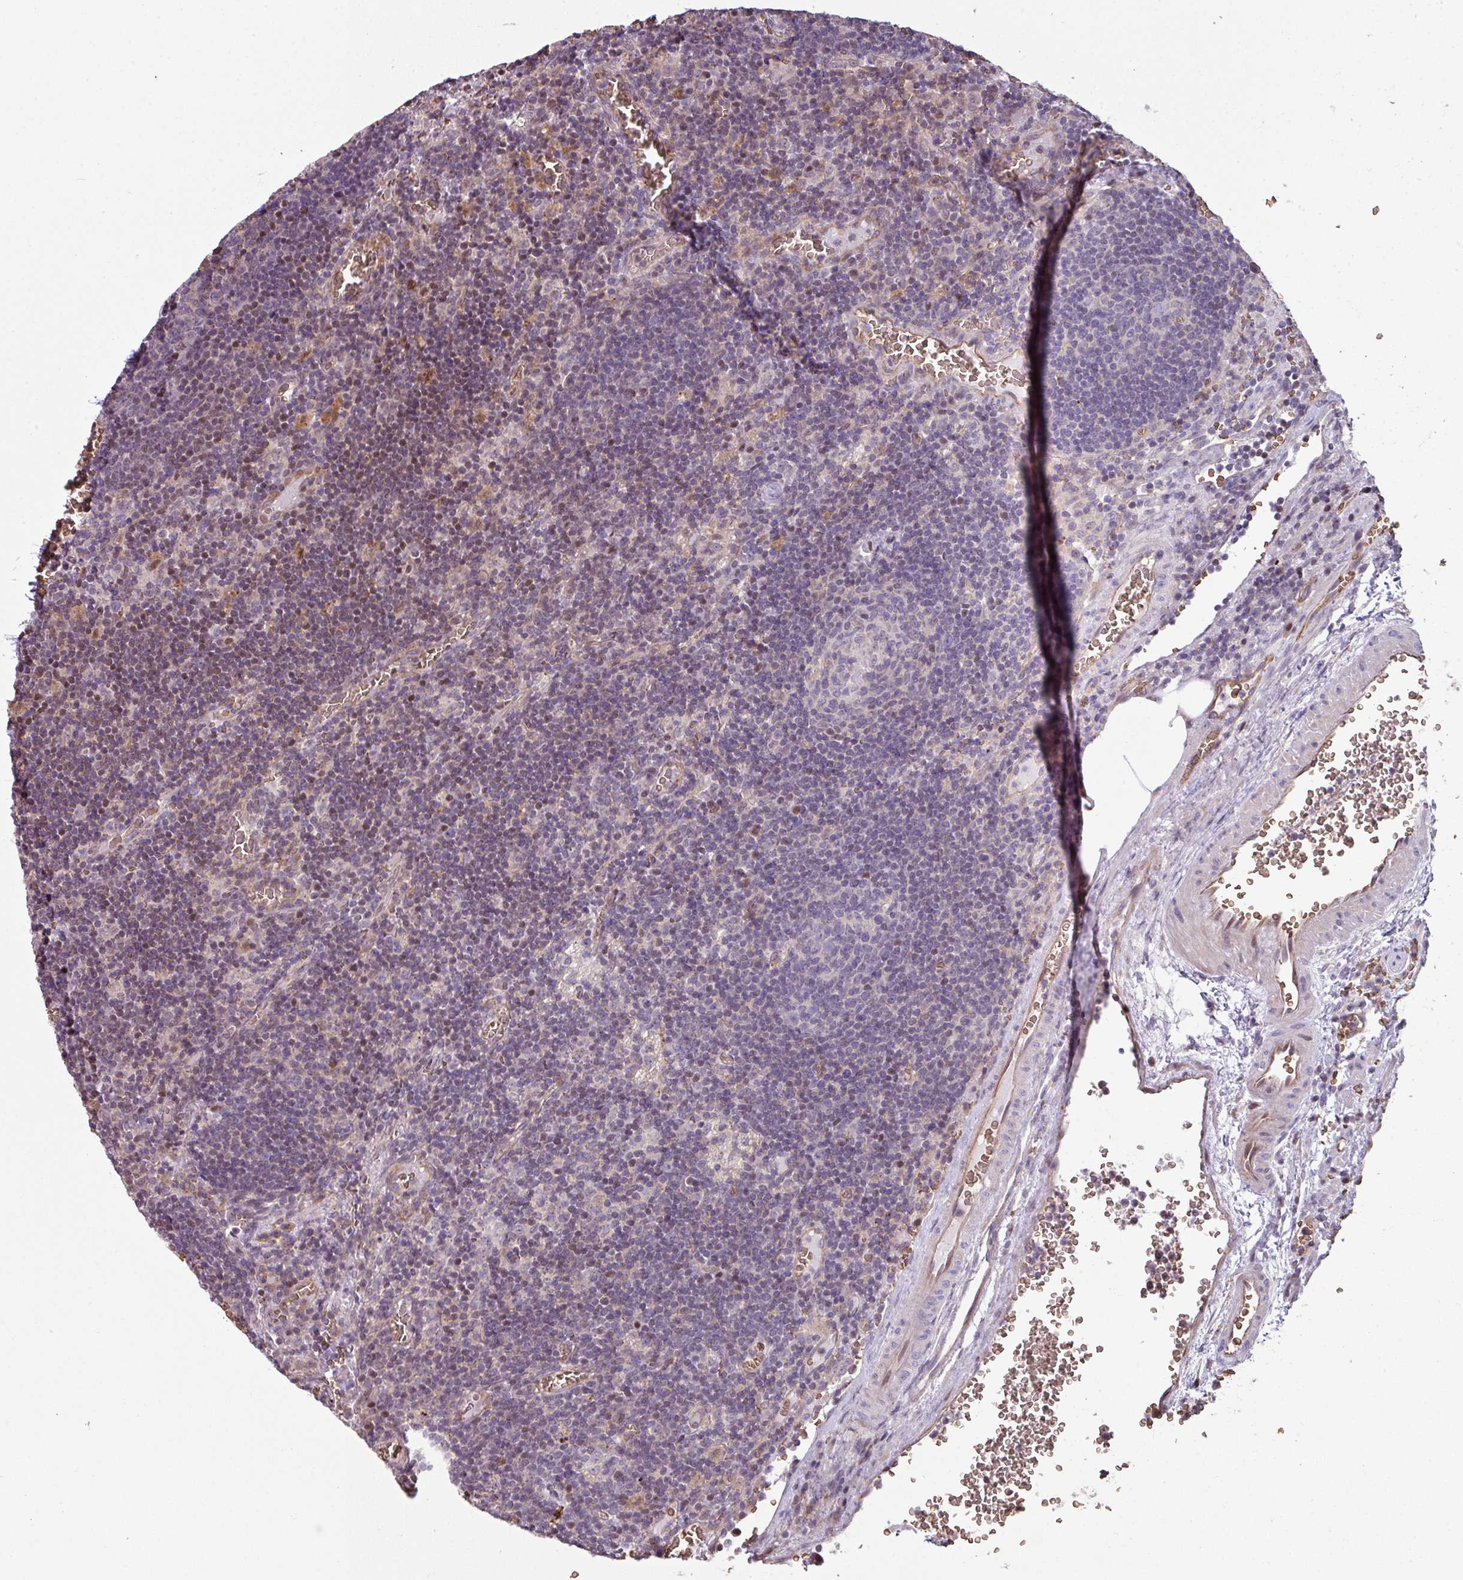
{"staining": {"intensity": "moderate", "quantity": "<25%", "location": "nuclear"}, "tissue": "lymph node", "cell_type": "Germinal center cells", "image_type": "normal", "snomed": [{"axis": "morphology", "description": "Normal tissue, NOS"}, {"axis": "topography", "description": "Lymph node"}], "caption": "Immunohistochemistry (IHC) (DAB (3,3'-diaminobenzidine)) staining of benign human lymph node exhibits moderate nuclear protein positivity in approximately <25% of germinal center cells.", "gene": "ANO9", "patient": {"sex": "male", "age": 50}}